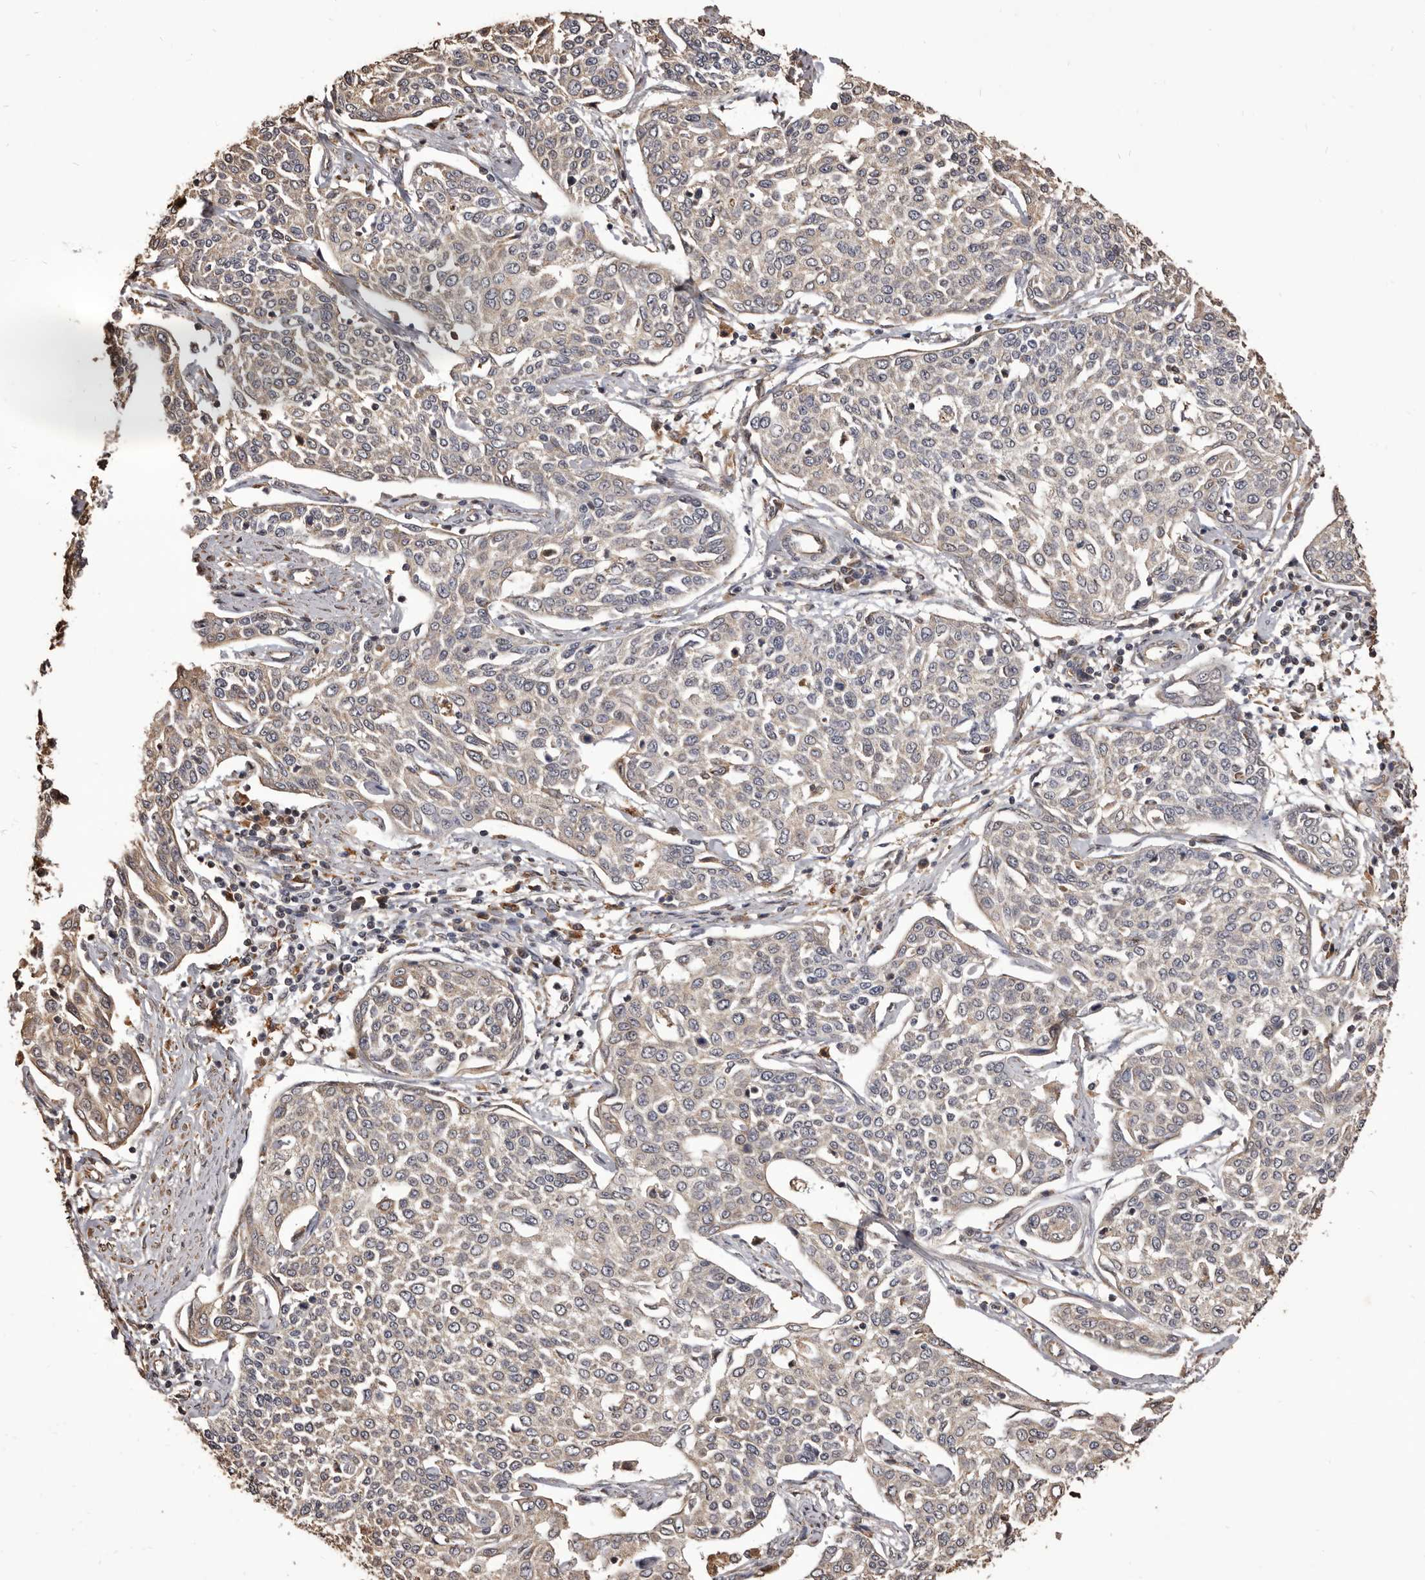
{"staining": {"intensity": "negative", "quantity": "none", "location": "none"}, "tissue": "cervical cancer", "cell_type": "Tumor cells", "image_type": "cancer", "snomed": [{"axis": "morphology", "description": "Squamous cell carcinoma, NOS"}, {"axis": "topography", "description": "Cervix"}], "caption": "Human cervical cancer (squamous cell carcinoma) stained for a protein using IHC demonstrates no expression in tumor cells.", "gene": "ALPK1", "patient": {"sex": "female", "age": 34}}